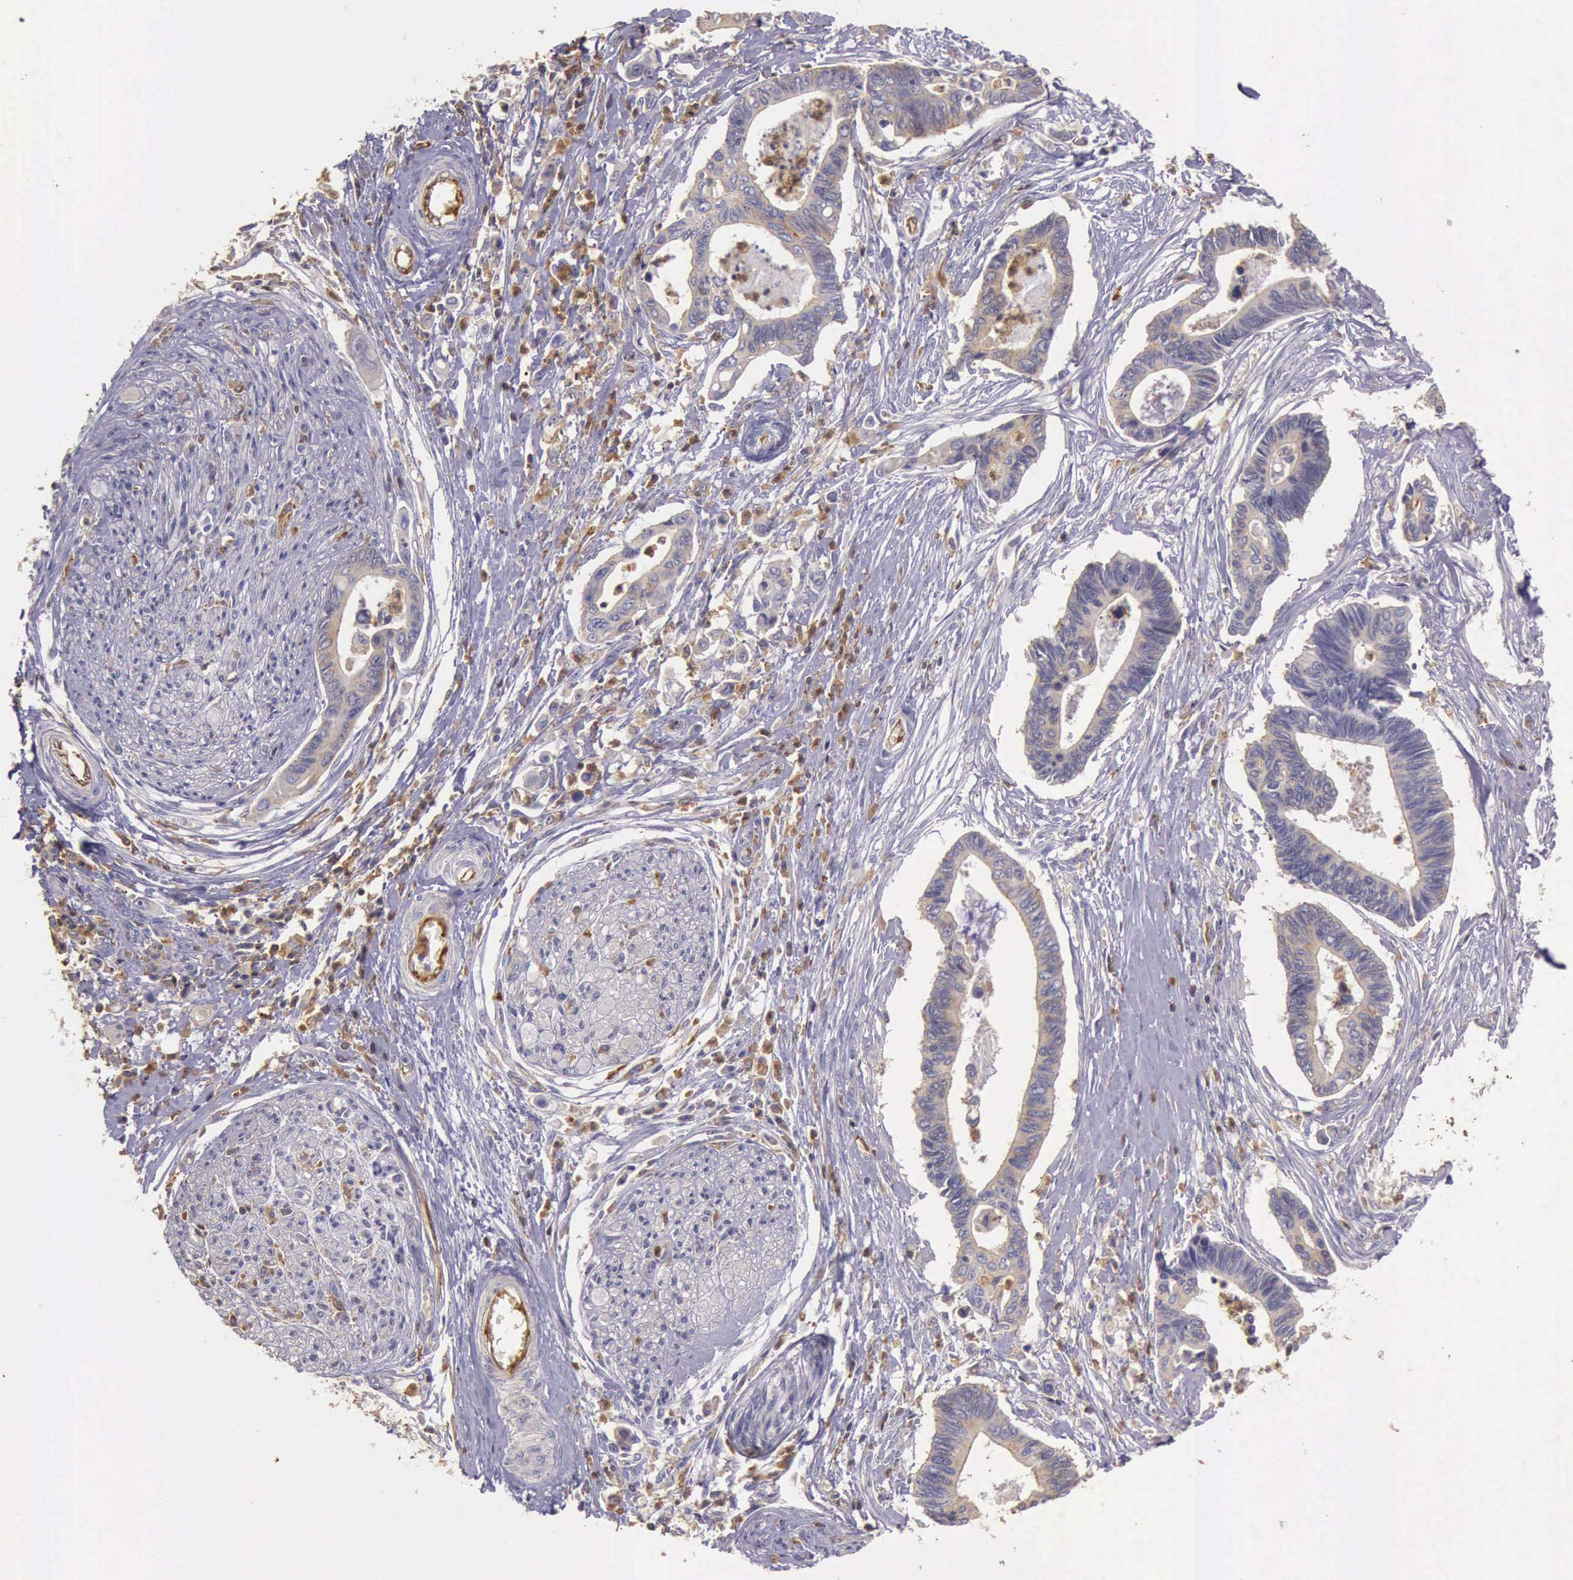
{"staining": {"intensity": "weak", "quantity": "<25%", "location": "cytoplasmic/membranous"}, "tissue": "pancreatic cancer", "cell_type": "Tumor cells", "image_type": "cancer", "snomed": [{"axis": "morphology", "description": "Adenocarcinoma, NOS"}, {"axis": "topography", "description": "Pancreas"}], "caption": "DAB (3,3'-diaminobenzidine) immunohistochemical staining of human pancreatic cancer (adenocarcinoma) exhibits no significant positivity in tumor cells.", "gene": "ARHGAP4", "patient": {"sex": "female", "age": 70}}